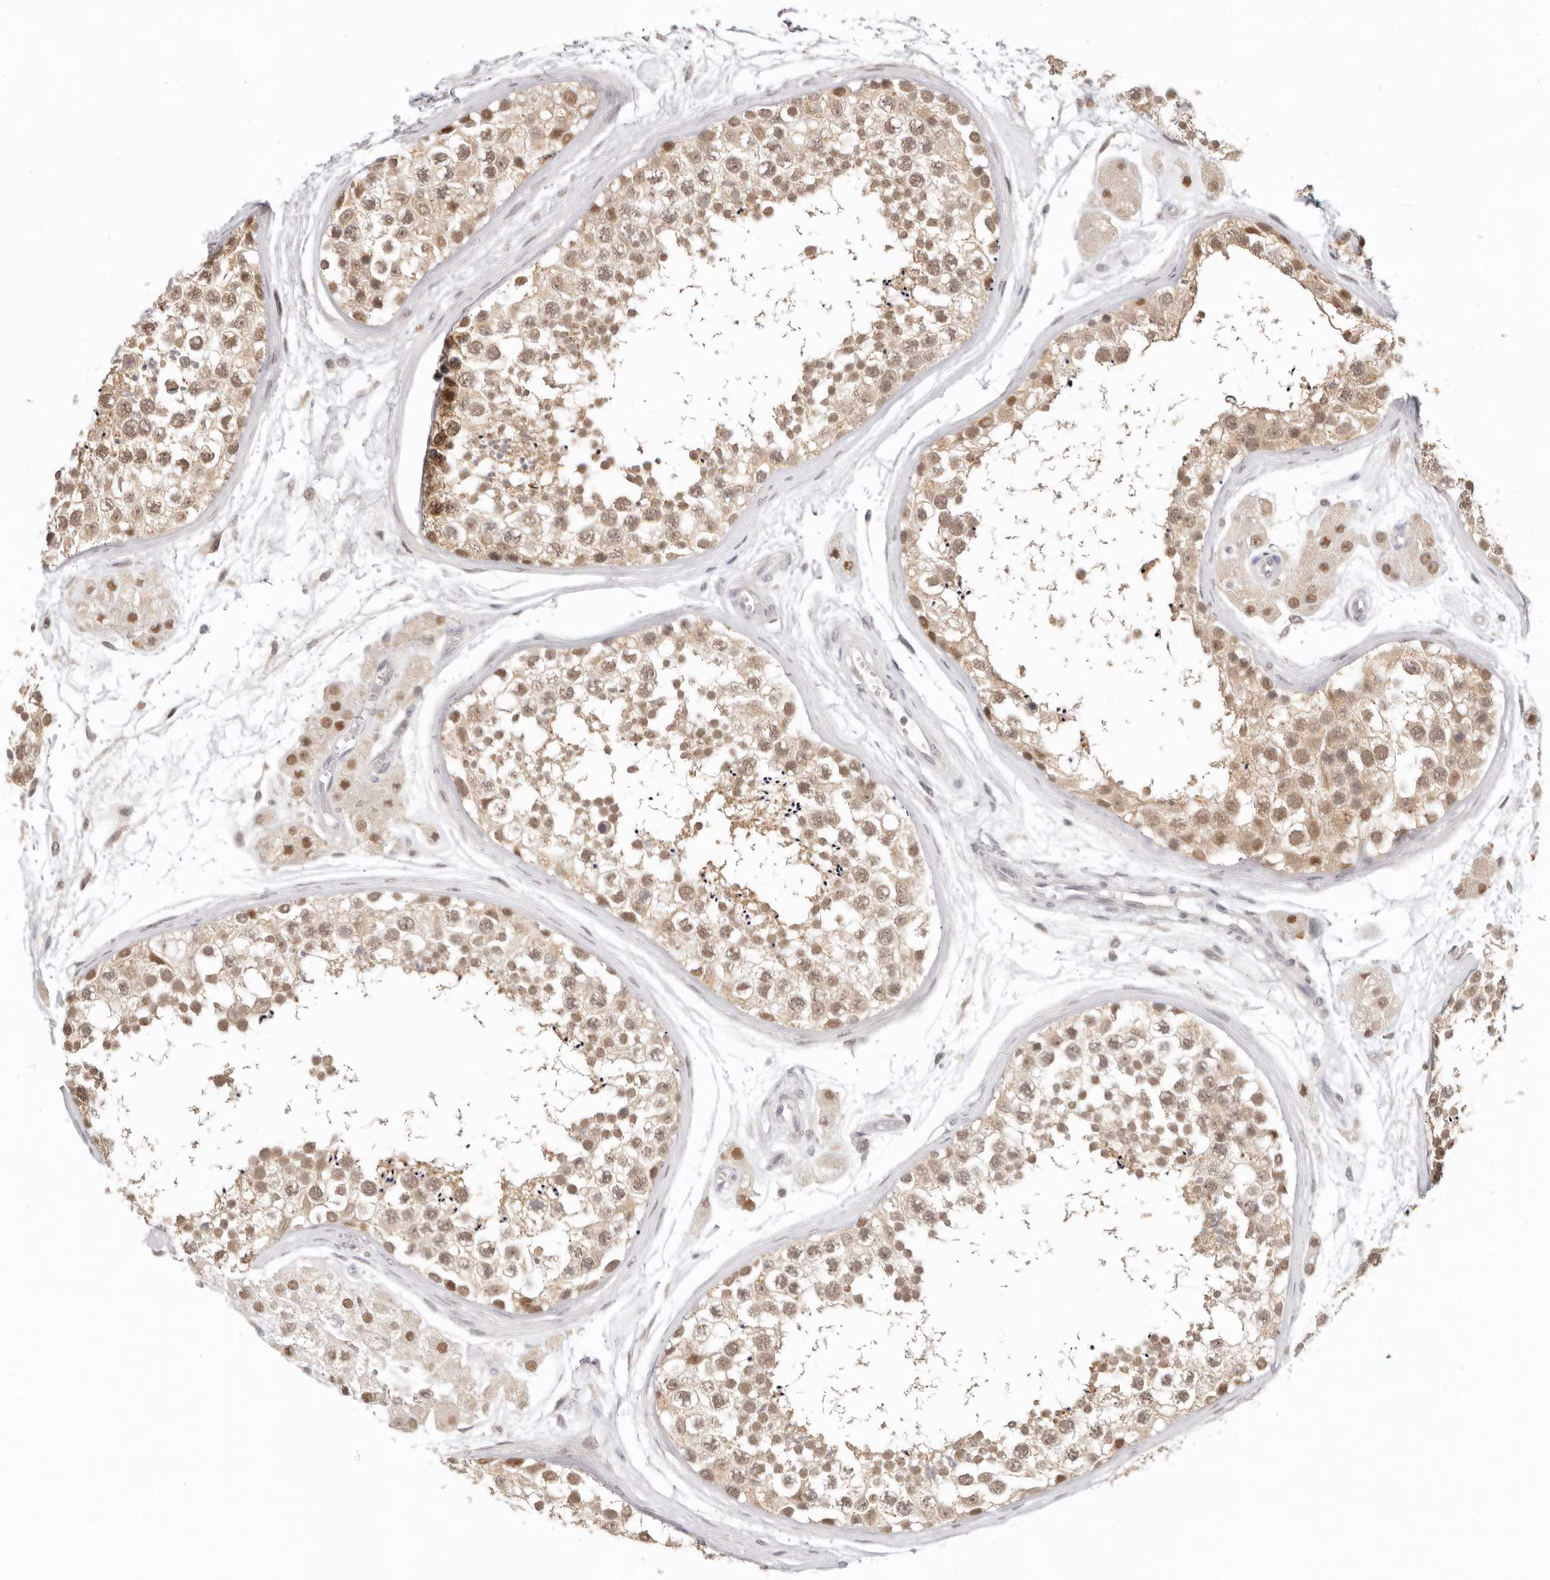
{"staining": {"intensity": "moderate", "quantity": ">75%", "location": "cytoplasmic/membranous,nuclear"}, "tissue": "testis", "cell_type": "Cells in seminiferous ducts", "image_type": "normal", "snomed": [{"axis": "morphology", "description": "Normal tissue, NOS"}, {"axis": "topography", "description": "Testis"}], "caption": "Immunohistochemical staining of benign human testis reveals medium levels of moderate cytoplasmic/membranous,nuclear staining in approximately >75% of cells in seminiferous ducts. Nuclei are stained in blue.", "gene": "LARP7", "patient": {"sex": "male", "age": 56}}